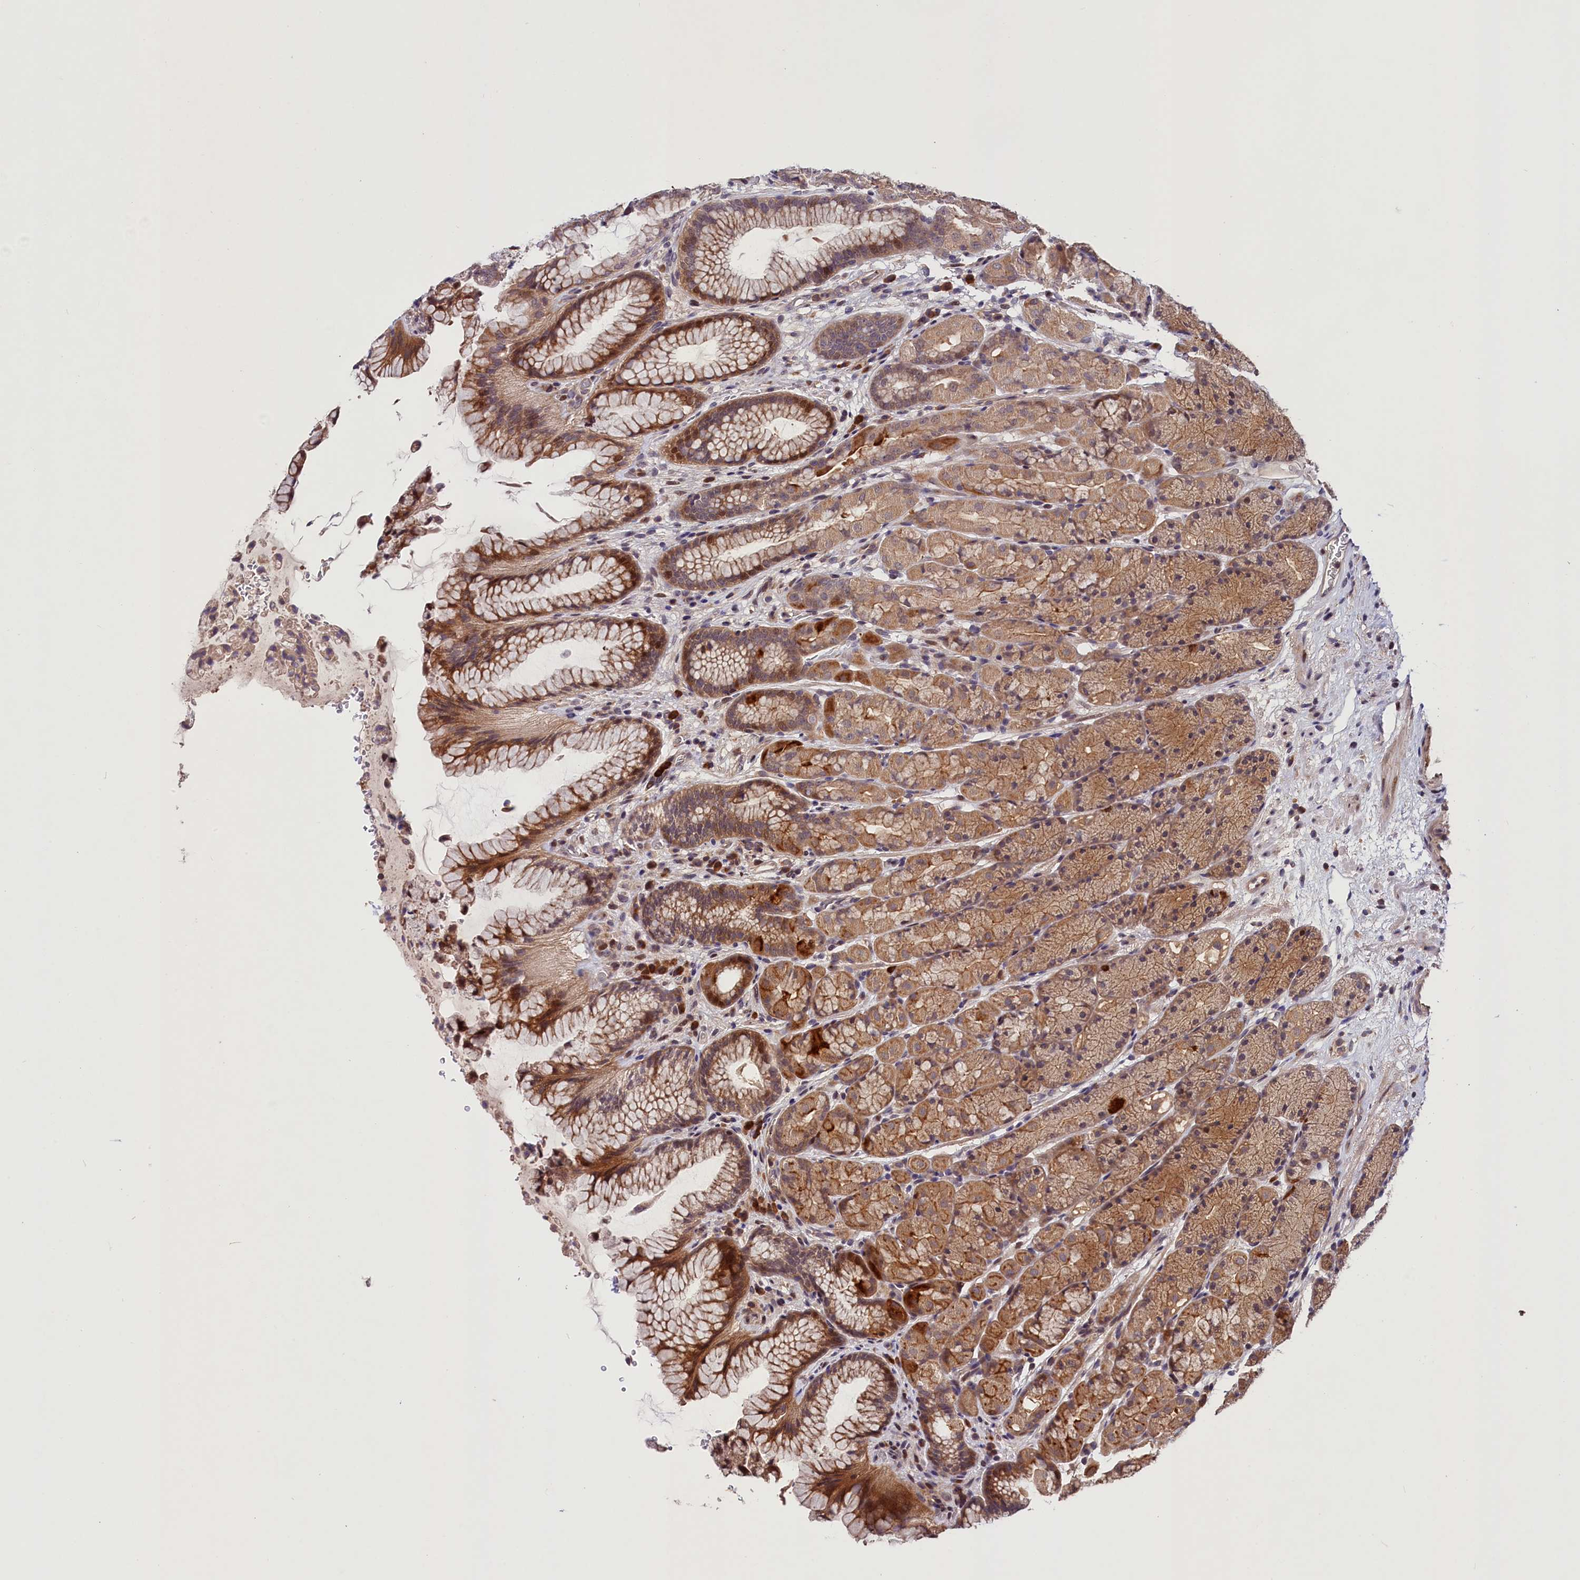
{"staining": {"intensity": "moderate", "quantity": ">75%", "location": "cytoplasmic/membranous,nuclear"}, "tissue": "stomach", "cell_type": "Glandular cells", "image_type": "normal", "snomed": [{"axis": "morphology", "description": "Normal tissue, NOS"}, {"axis": "topography", "description": "Stomach"}], "caption": "This histopathology image demonstrates IHC staining of unremarkable stomach, with medium moderate cytoplasmic/membranous,nuclear positivity in approximately >75% of glandular cells.", "gene": "CACNA1H", "patient": {"sex": "male", "age": 63}}